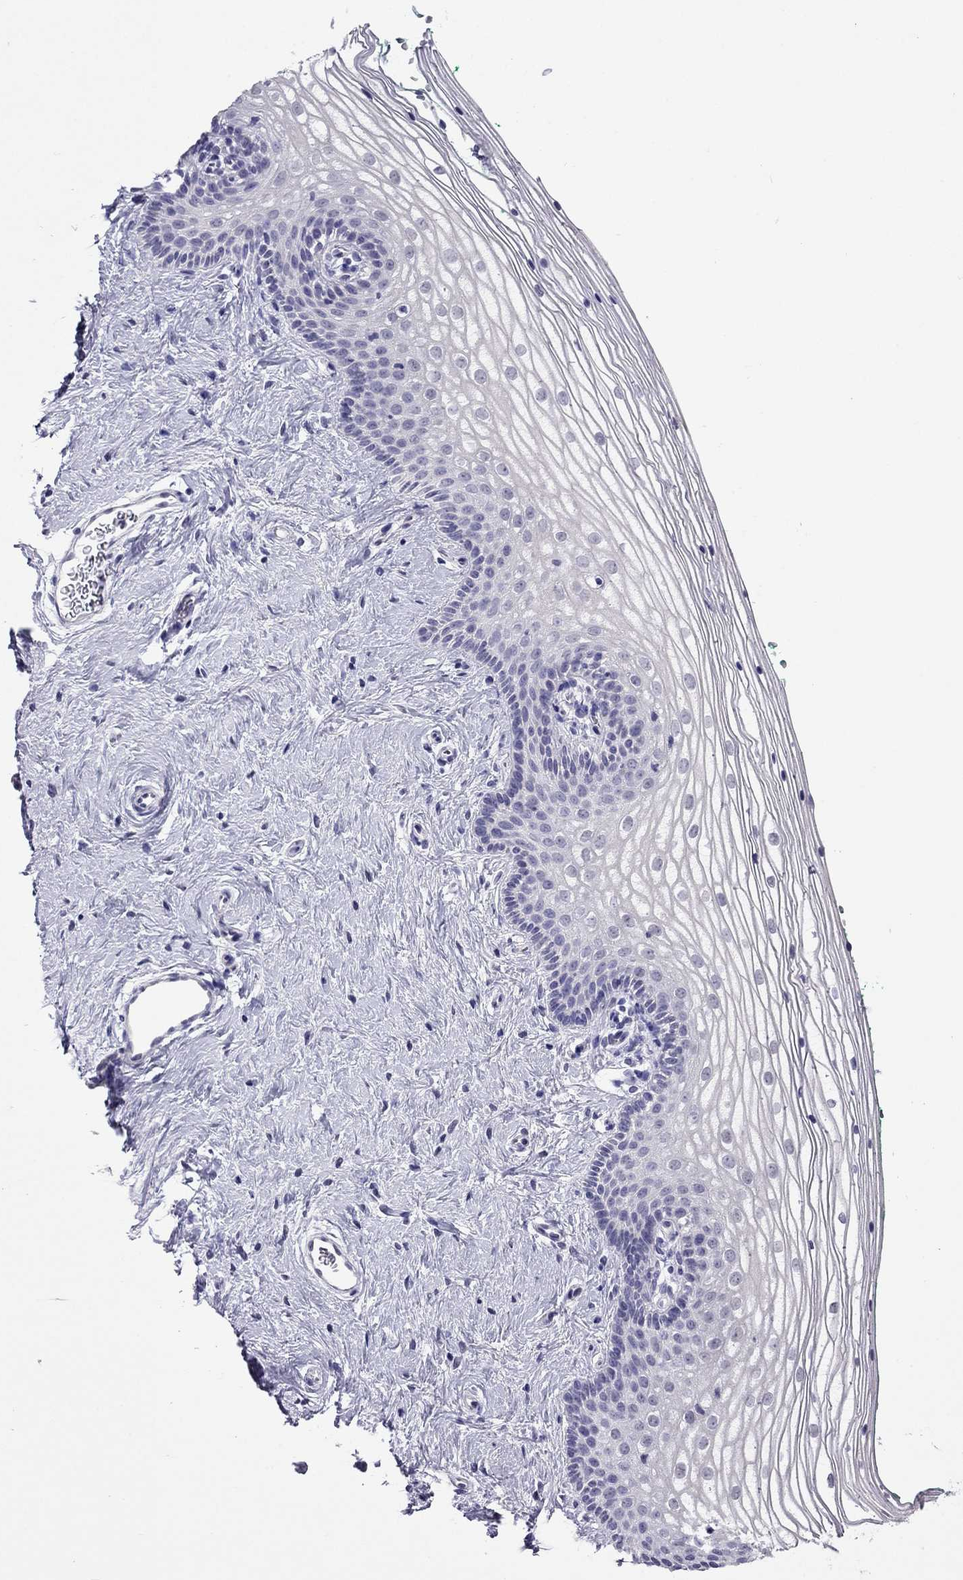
{"staining": {"intensity": "negative", "quantity": "none", "location": "none"}, "tissue": "vagina", "cell_type": "Squamous epithelial cells", "image_type": "normal", "snomed": [{"axis": "morphology", "description": "Normal tissue, NOS"}, {"axis": "topography", "description": "Vagina"}], "caption": "Micrograph shows no significant protein positivity in squamous epithelial cells of benign vagina.", "gene": "CROCC2", "patient": {"sex": "female", "age": 36}}